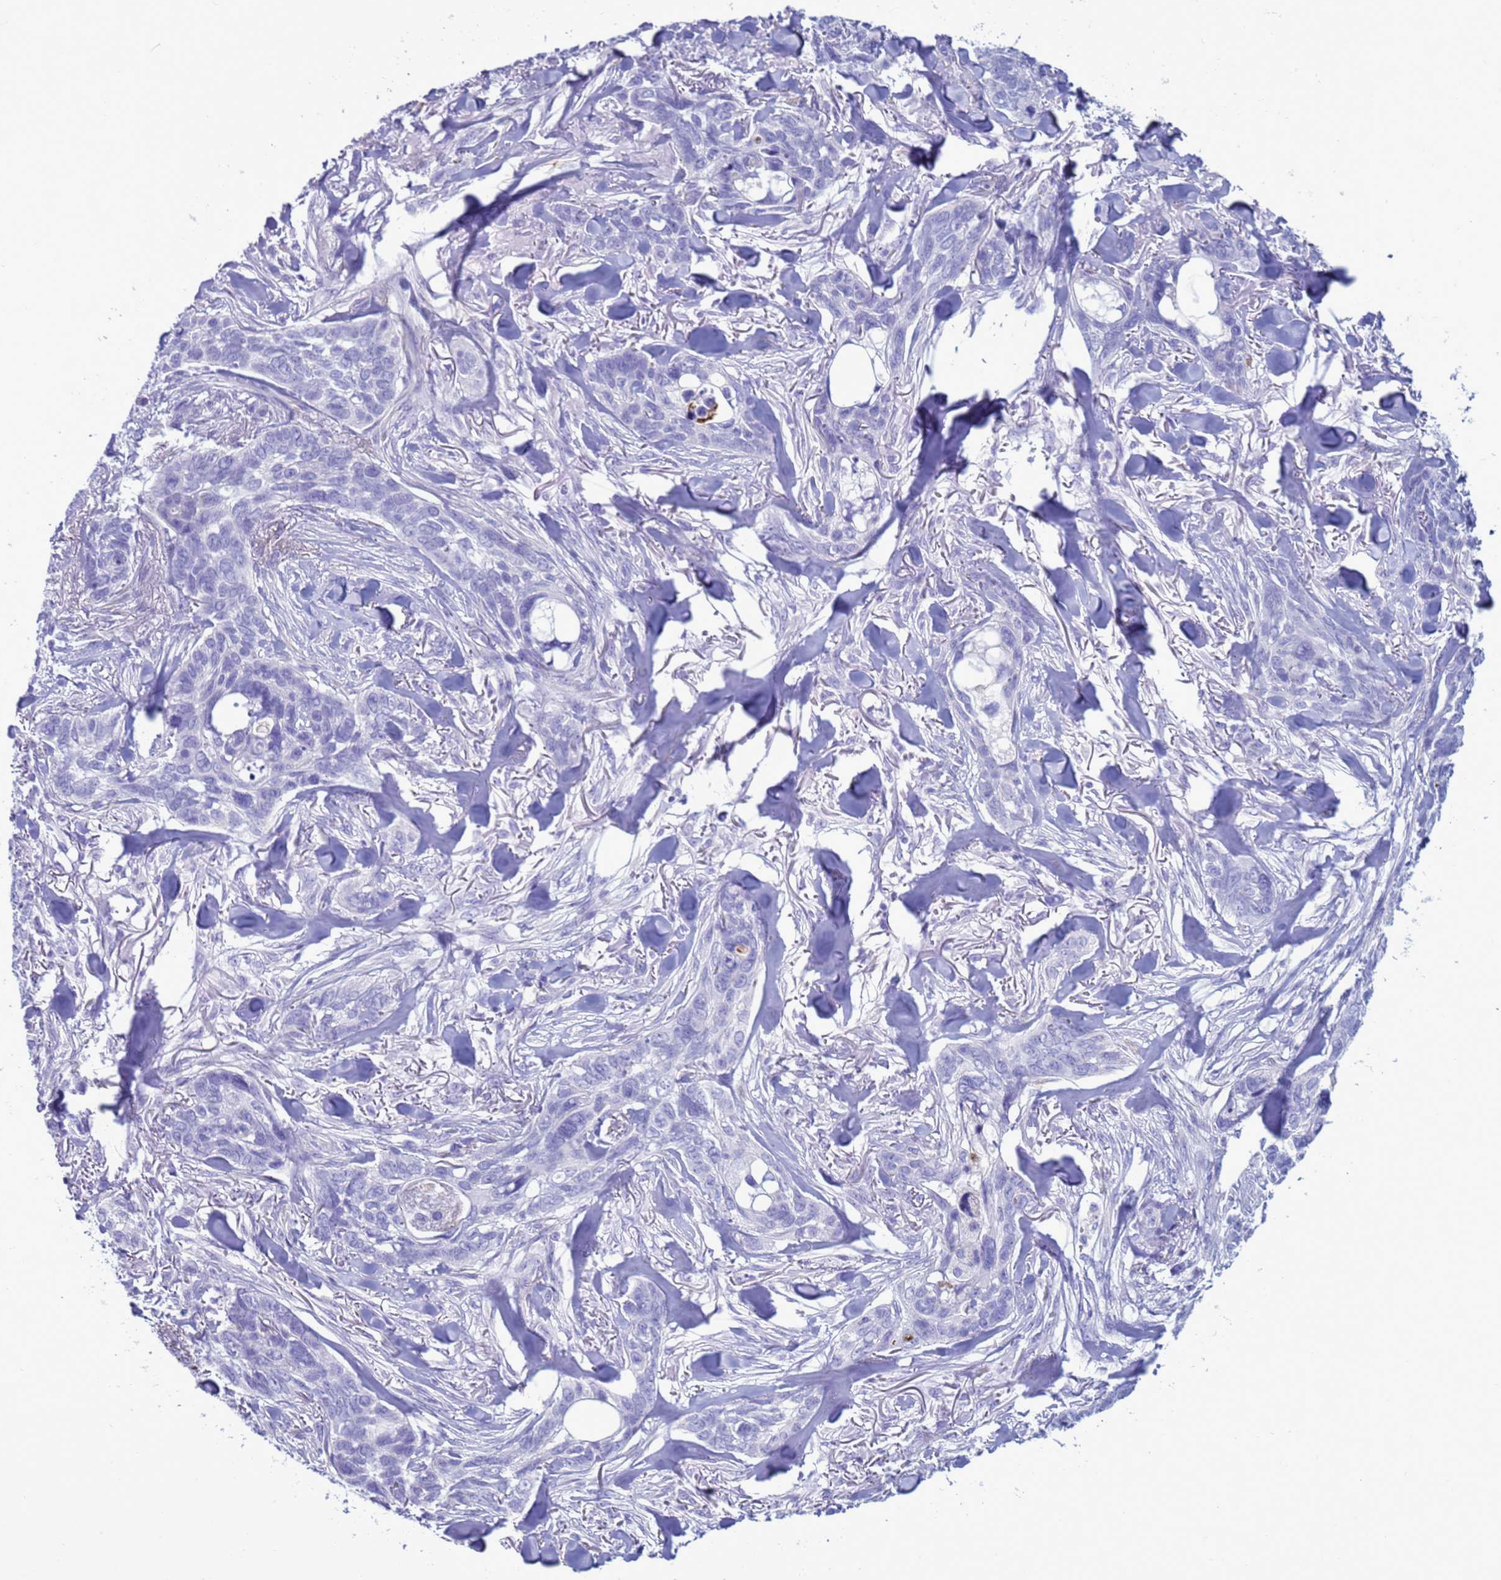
{"staining": {"intensity": "negative", "quantity": "none", "location": "none"}, "tissue": "skin cancer", "cell_type": "Tumor cells", "image_type": "cancer", "snomed": [{"axis": "morphology", "description": "Basal cell carcinoma"}, {"axis": "topography", "description": "Skin"}], "caption": "Immunohistochemistry of human skin basal cell carcinoma reveals no staining in tumor cells. The staining is performed using DAB (3,3'-diaminobenzidine) brown chromogen with nuclei counter-stained in using hematoxylin.", "gene": "CST4", "patient": {"sex": "male", "age": 86}}